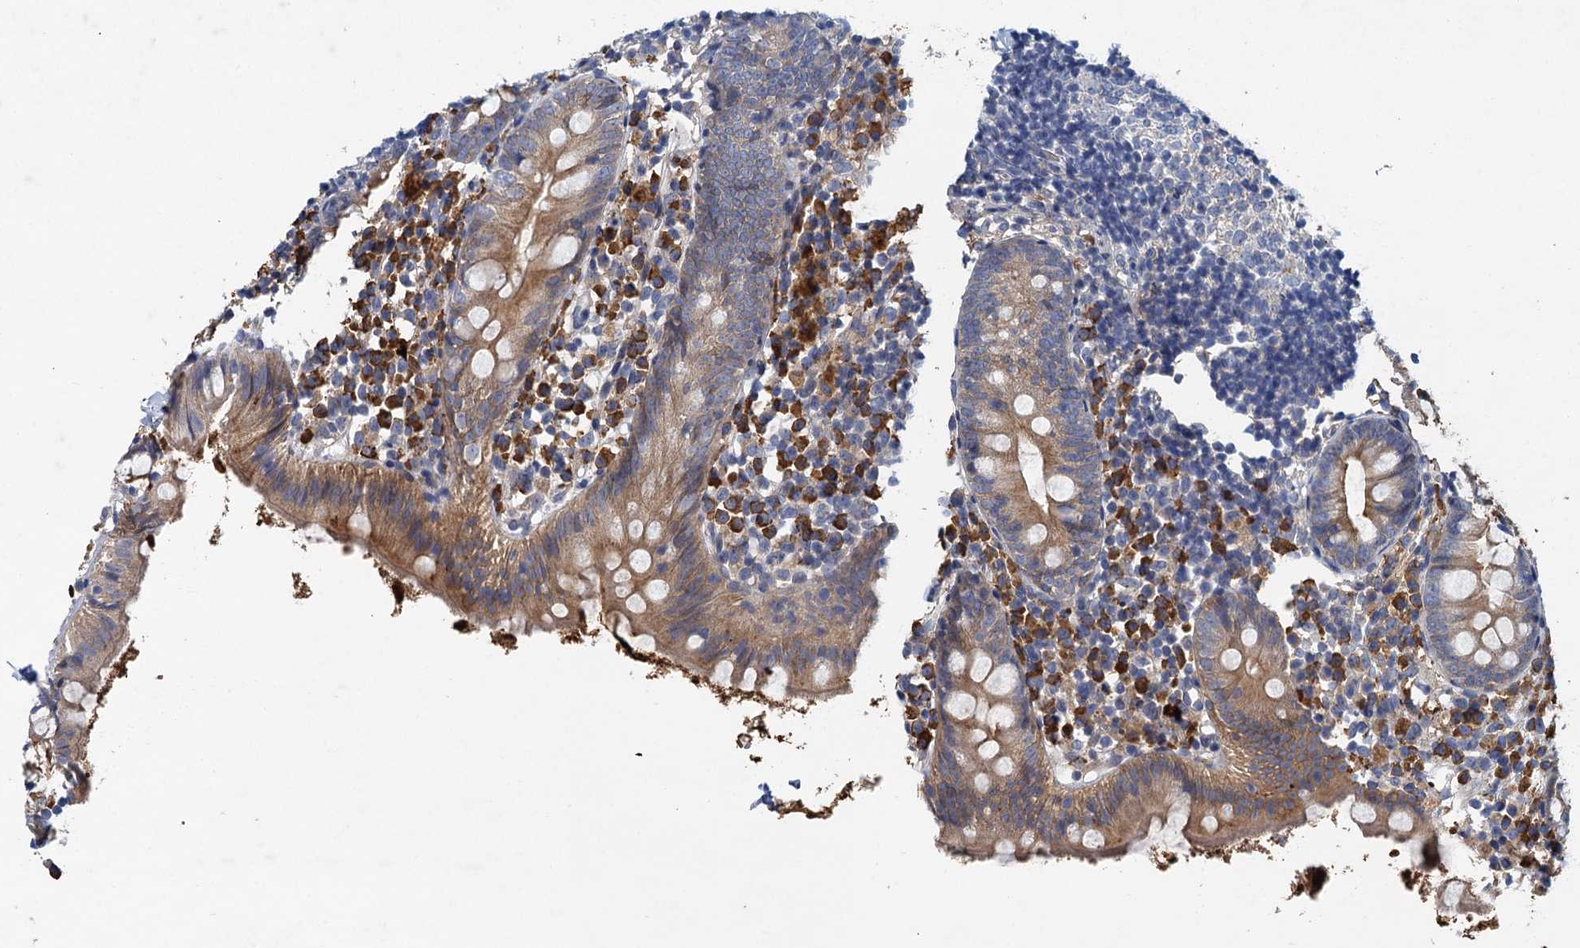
{"staining": {"intensity": "moderate", "quantity": "25%-75%", "location": "cytoplasmic/membranous"}, "tissue": "appendix", "cell_type": "Glandular cells", "image_type": "normal", "snomed": [{"axis": "morphology", "description": "Normal tissue, NOS"}, {"axis": "topography", "description": "Appendix"}], "caption": "Glandular cells exhibit medium levels of moderate cytoplasmic/membranous positivity in about 25%-75% of cells in normal human appendix. (IHC, brightfield microscopy, high magnification).", "gene": "TPCN1", "patient": {"sex": "female", "age": 20}}